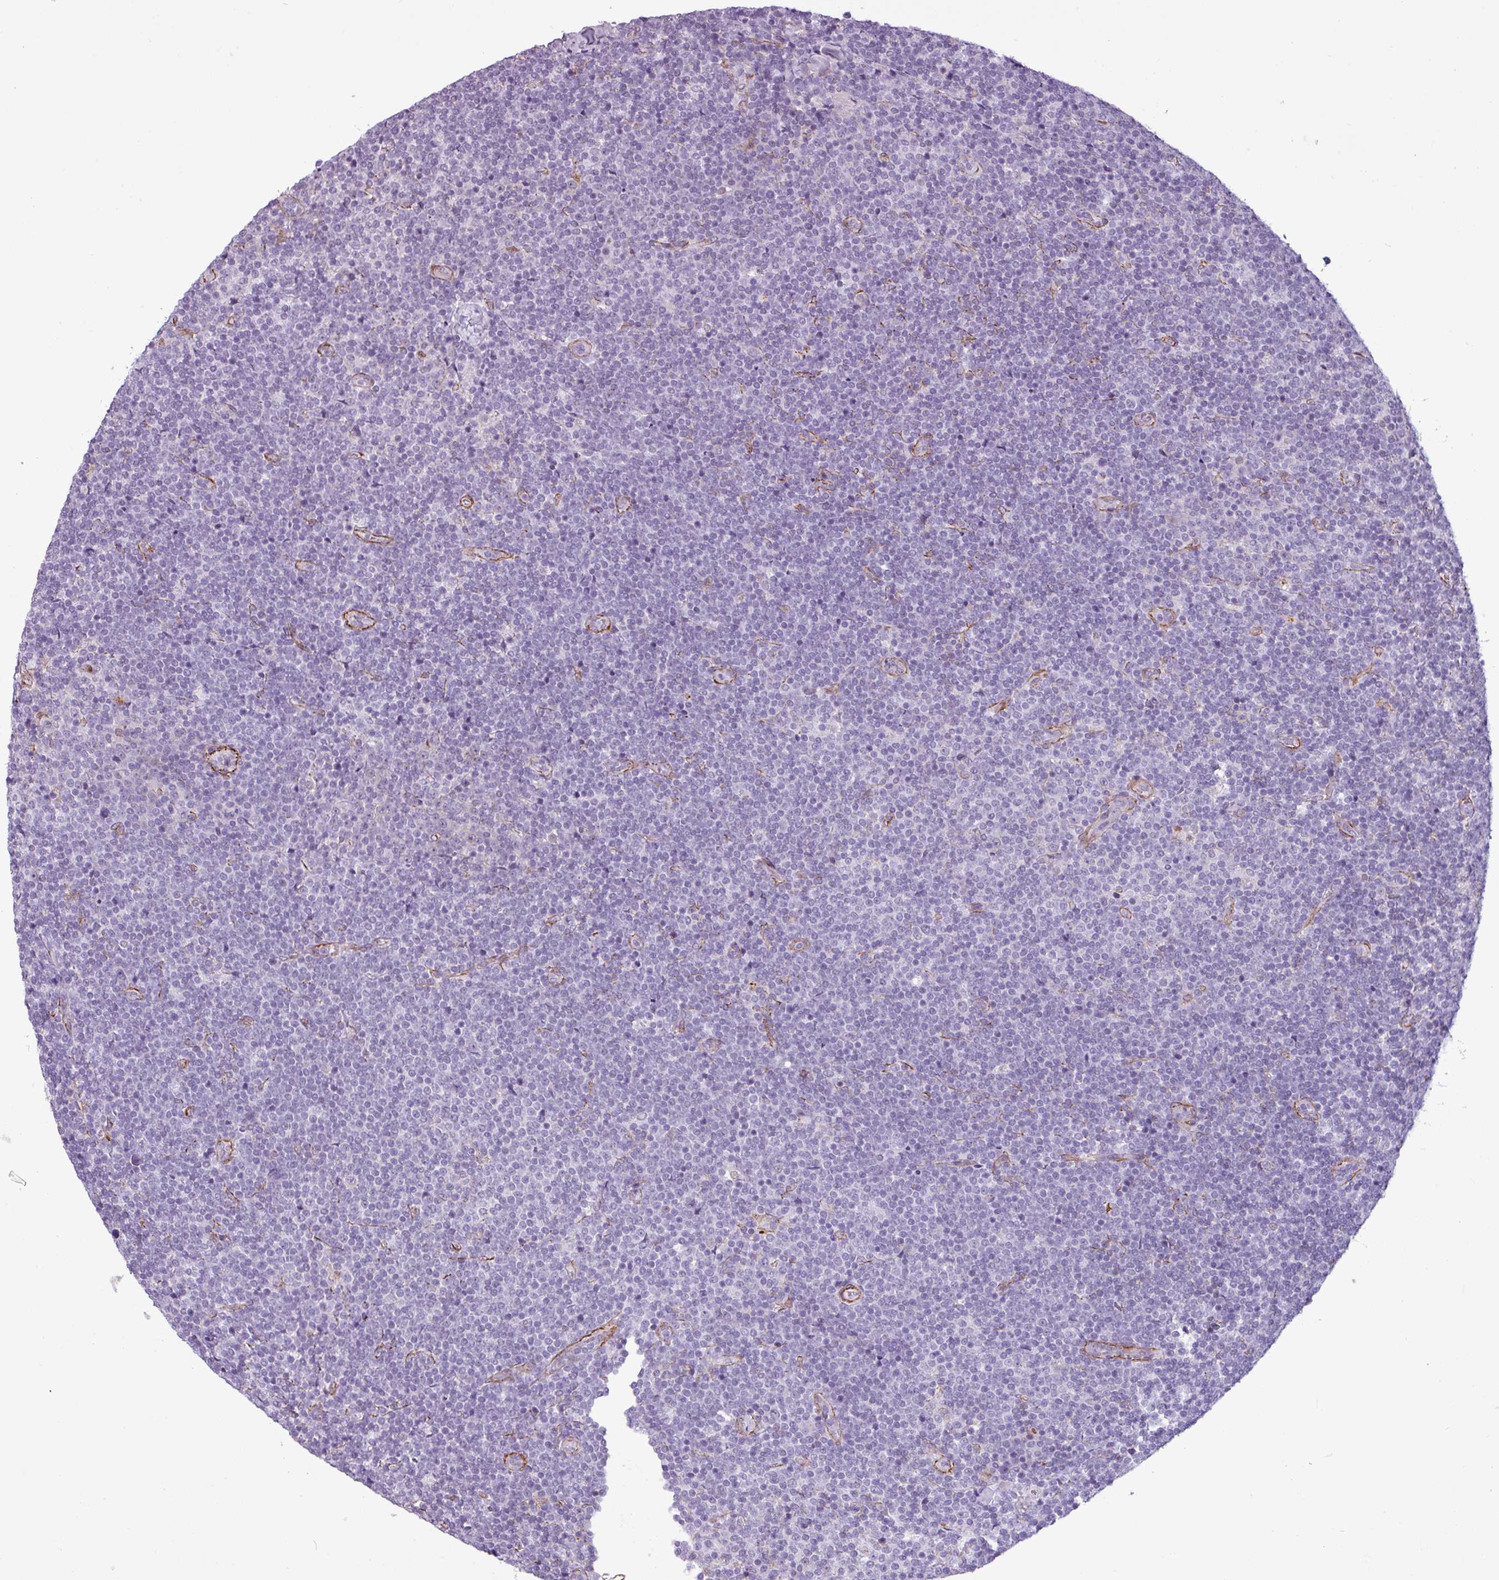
{"staining": {"intensity": "negative", "quantity": "none", "location": "none"}, "tissue": "lymphoma", "cell_type": "Tumor cells", "image_type": "cancer", "snomed": [{"axis": "morphology", "description": "Malignant lymphoma, non-Hodgkin's type, Low grade"}, {"axis": "topography", "description": "Lymph node"}], "caption": "Photomicrograph shows no significant protein staining in tumor cells of malignant lymphoma, non-Hodgkin's type (low-grade).", "gene": "ATP10A", "patient": {"sex": "male", "age": 48}}